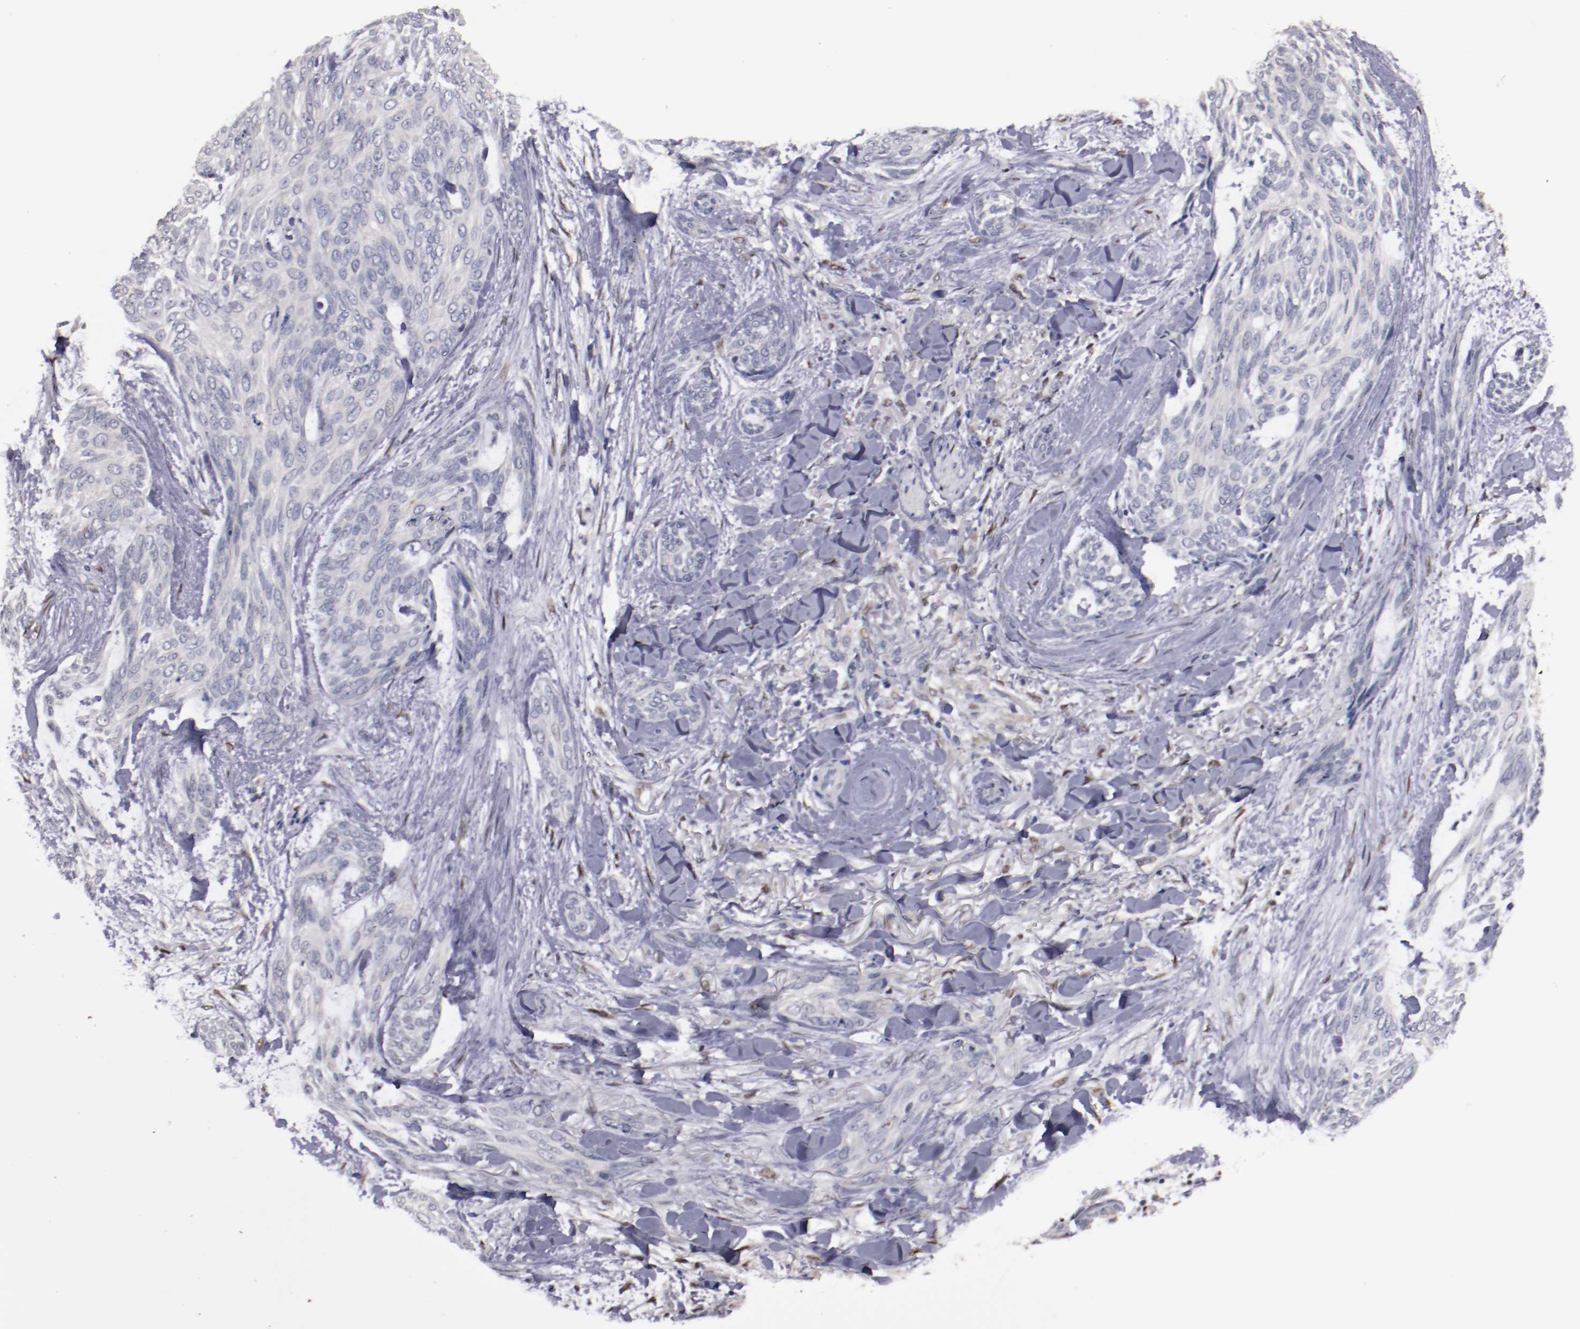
{"staining": {"intensity": "weak", "quantity": "<25%", "location": "cytoplasmic/membranous"}, "tissue": "skin cancer", "cell_type": "Tumor cells", "image_type": "cancer", "snomed": [{"axis": "morphology", "description": "Normal tissue, NOS"}, {"axis": "morphology", "description": "Basal cell carcinoma"}, {"axis": "topography", "description": "Skin"}], "caption": "This is a histopathology image of immunohistochemistry staining of skin cancer (basal cell carcinoma), which shows no staining in tumor cells. Nuclei are stained in blue.", "gene": "FAM81A", "patient": {"sex": "female", "age": 71}}